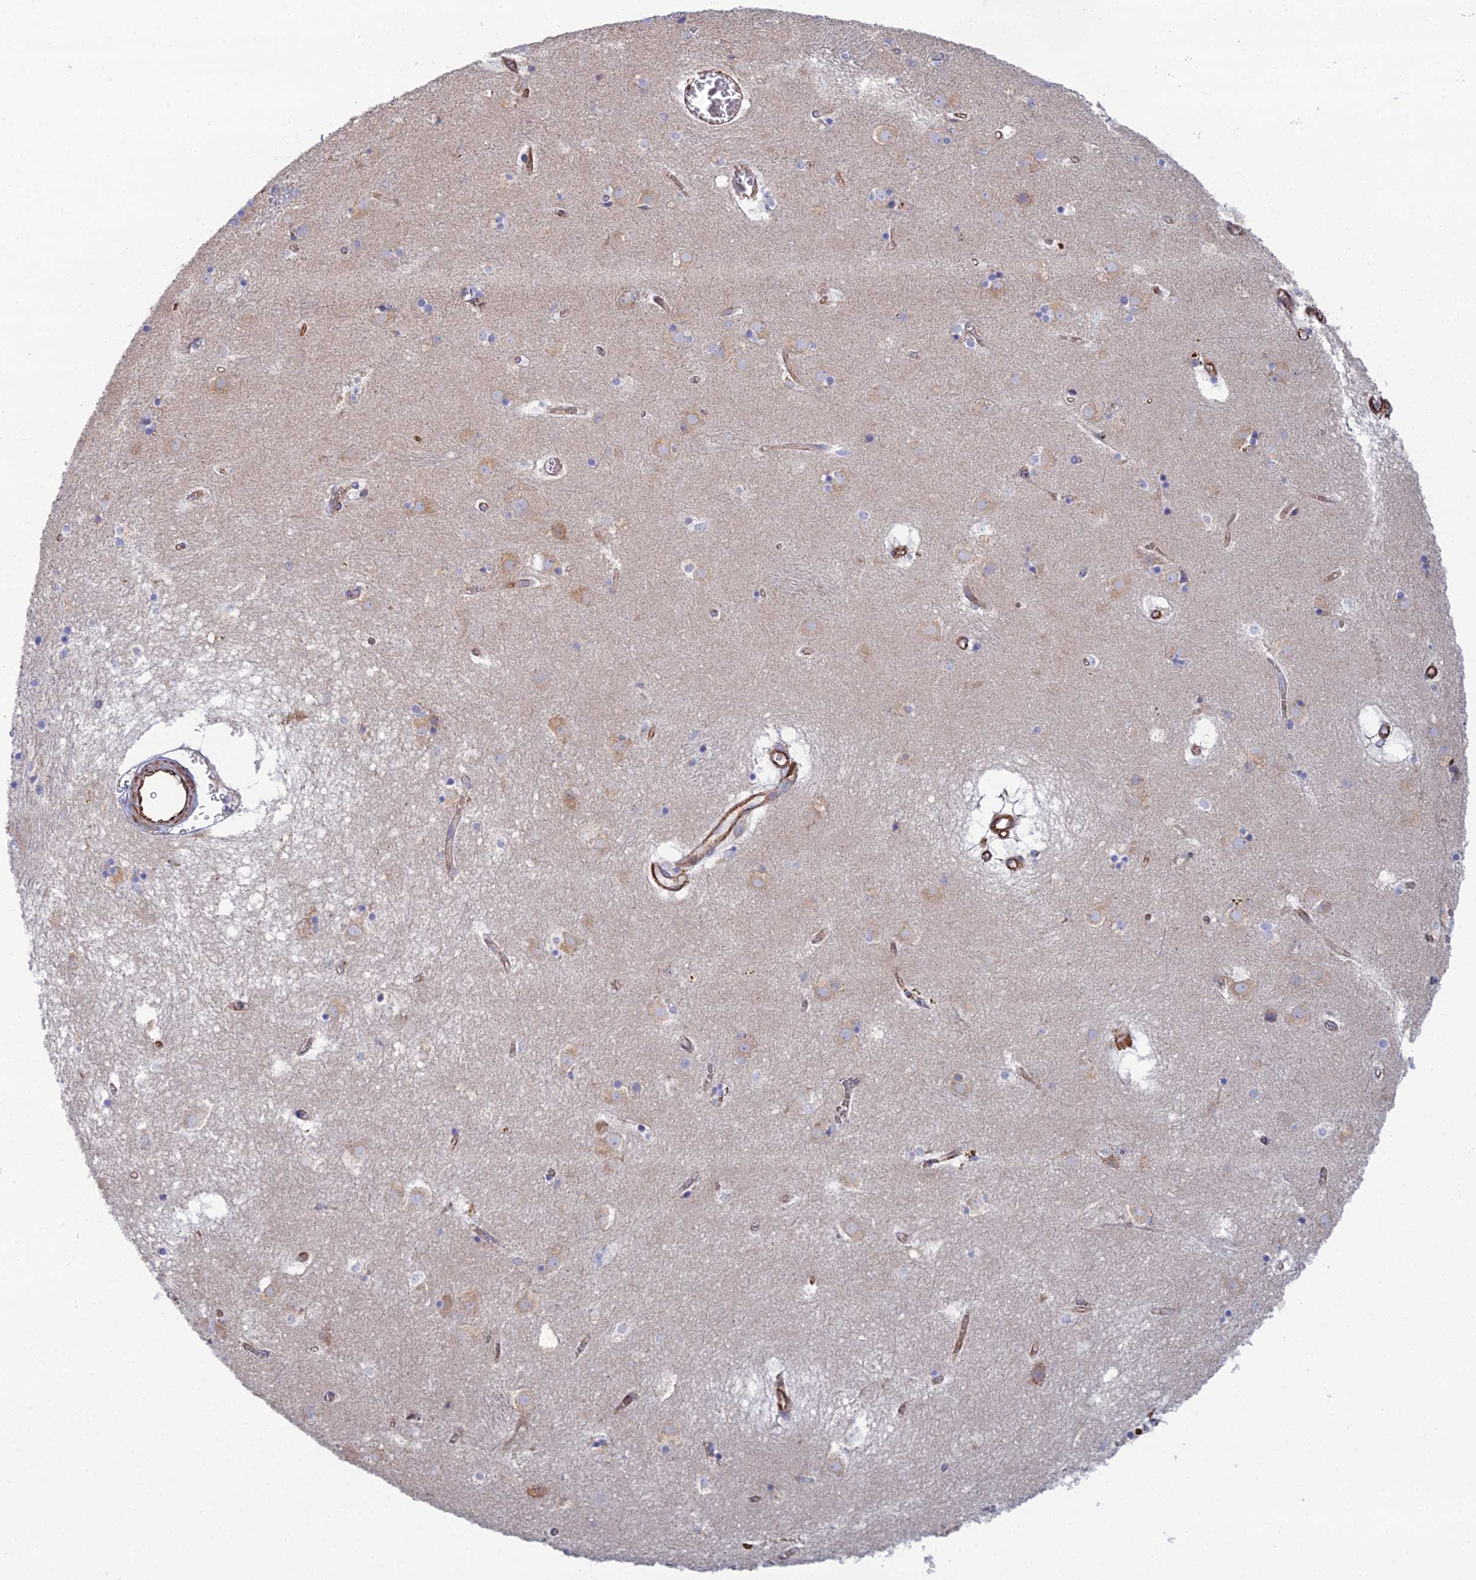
{"staining": {"intensity": "negative", "quantity": "none", "location": "none"}, "tissue": "caudate", "cell_type": "Glial cells", "image_type": "normal", "snomed": [{"axis": "morphology", "description": "Normal tissue, NOS"}, {"axis": "topography", "description": "Lateral ventricle wall"}], "caption": "Immunohistochemistry (IHC) of benign human caudate reveals no staining in glial cells.", "gene": "CLVS2", "patient": {"sex": "male", "age": 70}}